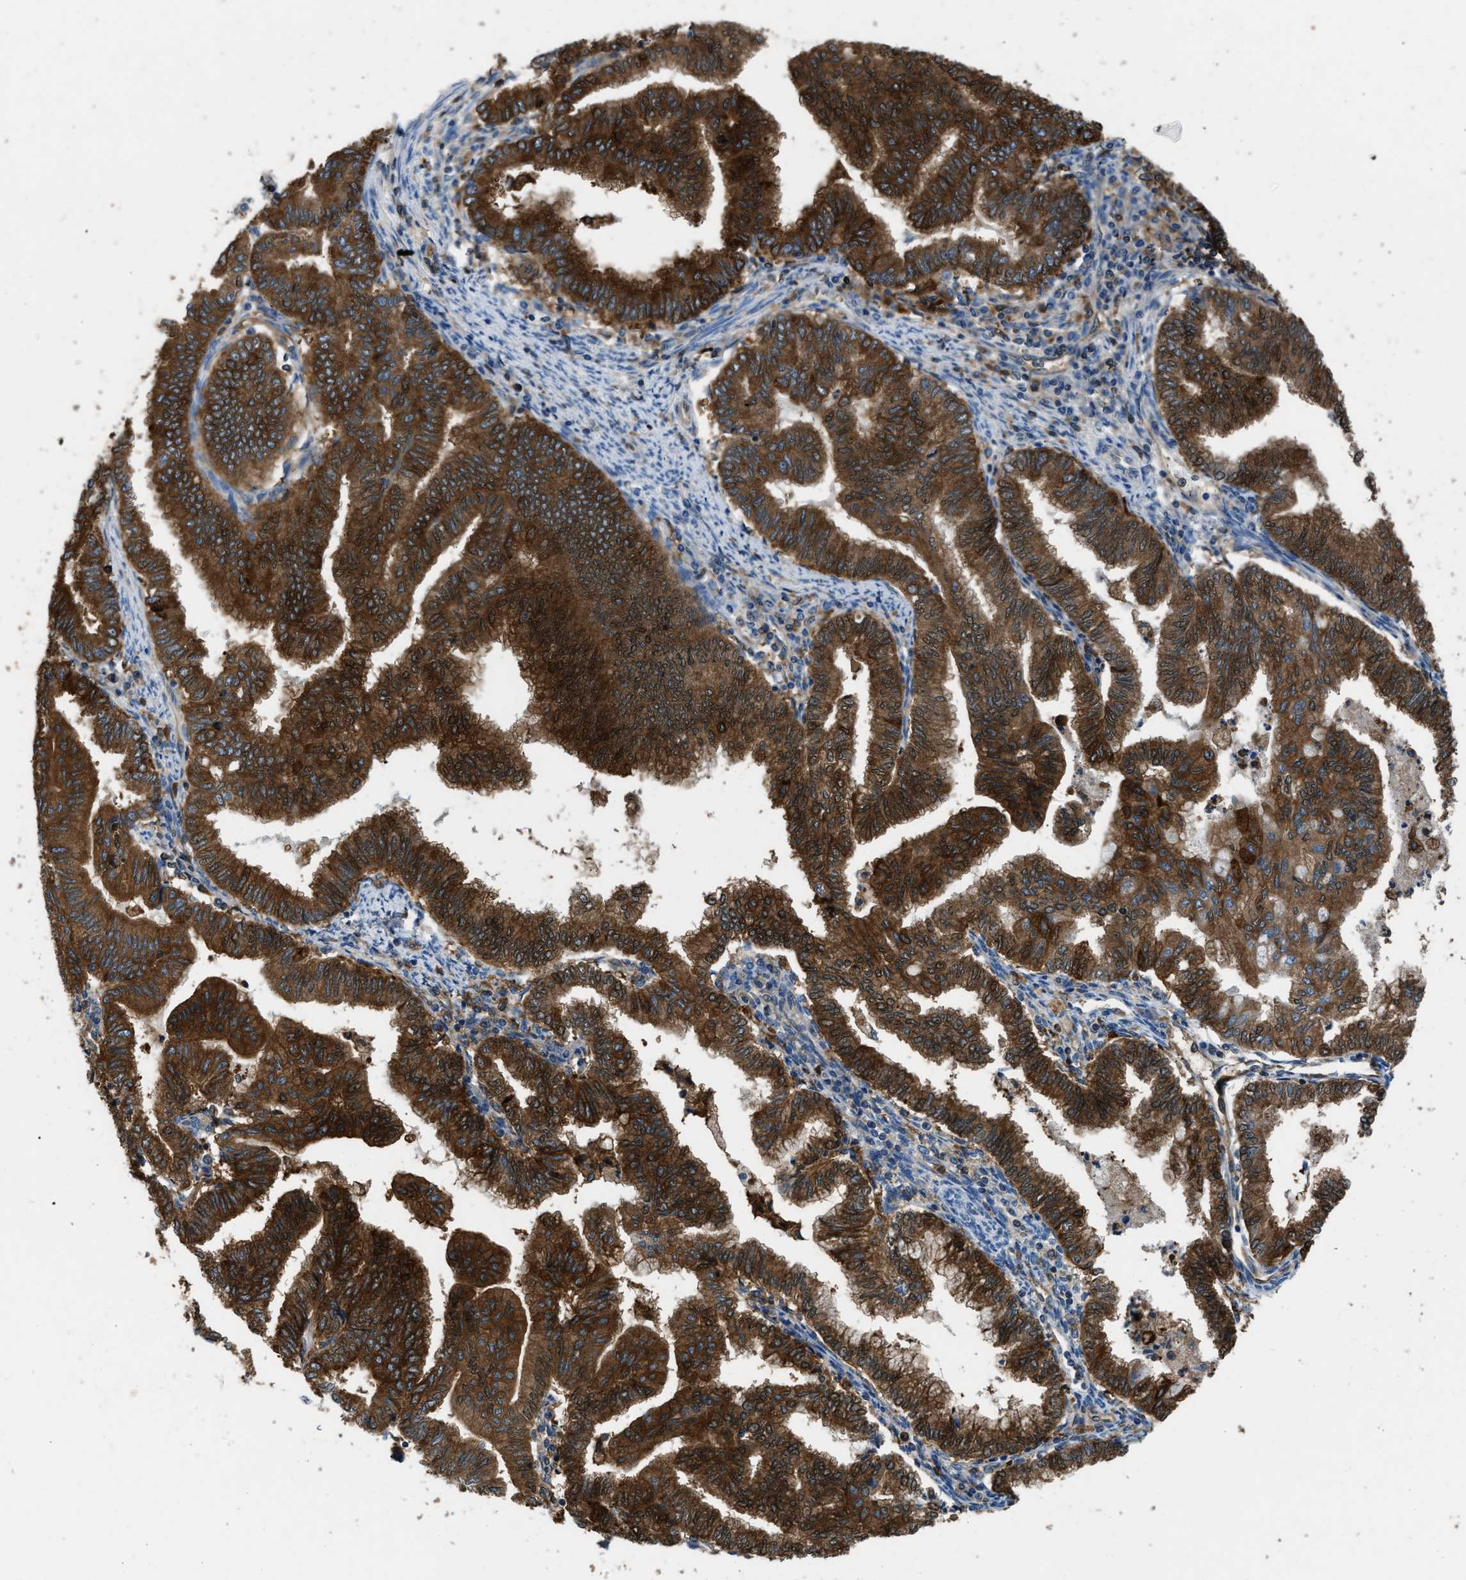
{"staining": {"intensity": "strong", "quantity": ">75%", "location": "cytoplasmic/membranous,nuclear"}, "tissue": "endometrial cancer", "cell_type": "Tumor cells", "image_type": "cancer", "snomed": [{"axis": "morphology", "description": "Polyp, NOS"}, {"axis": "morphology", "description": "Adenocarcinoma, NOS"}, {"axis": "morphology", "description": "Adenoma, NOS"}, {"axis": "topography", "description": "Endometrium"}], "caption": "An image of endometrial cancer (adenoma) stained for a protein displays strong cytoplasmic/membranous and nuclear brown staining in tumor cells.", "gene": "PKM", "patient": {"sex": "female", "age": 79}}